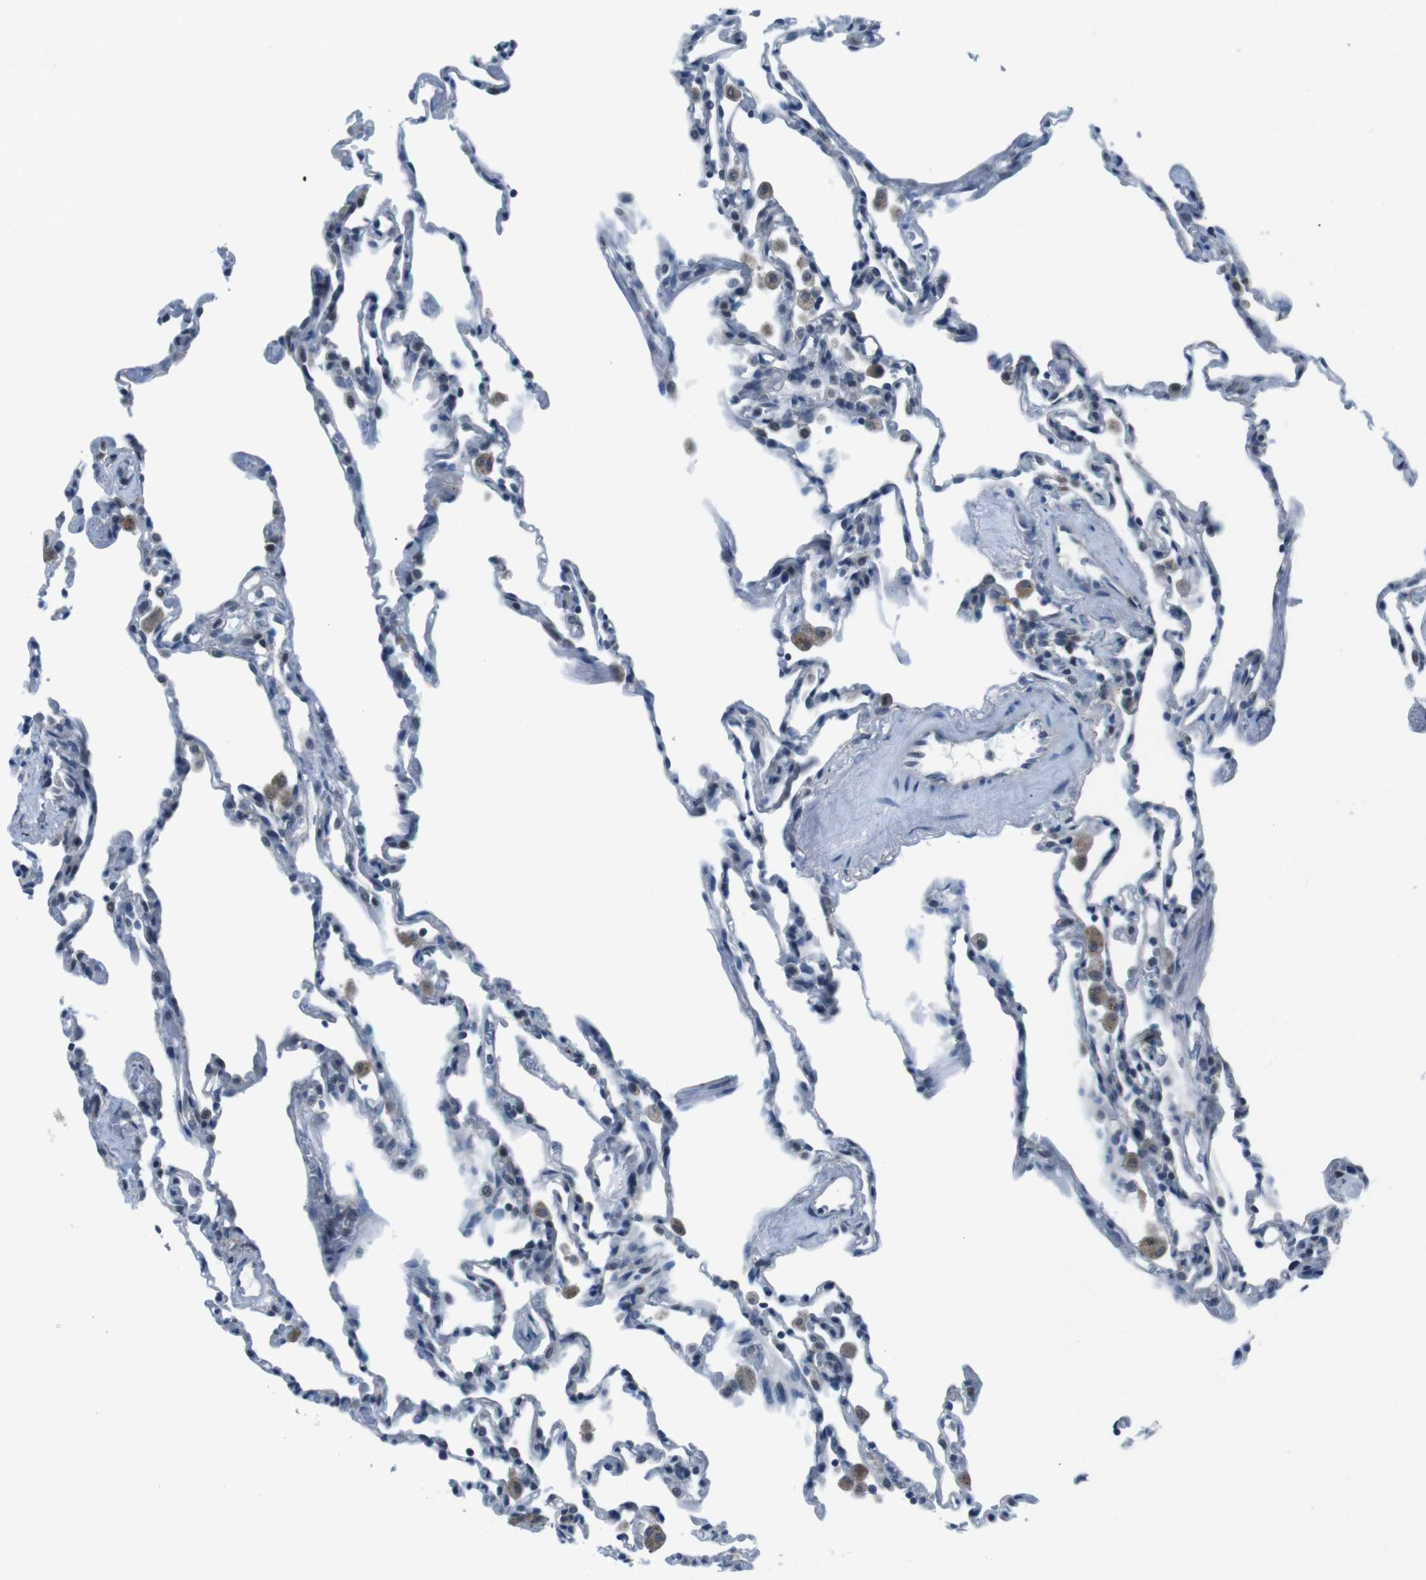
{"staining": {"intensity": "negative", "quantity": "none", "location": "none"}, "tissue": "lung", "cell_type": "Alveolar cells", "image_type": "normal", "snomed": [{"axis": "morphology", "description": "Normal tissue, NOS"}, {"axis": "topography", "description": "Lung"}], "caption": "Immunohistochemistry histopathology image of normal lung: lung stained with DAB exhibits no significant protein staining in alveolar cells. (IHC, brightfield microscopy, high magnification).", "gene": "LRP5", "patient": {"sex": "male", "age": 59}}